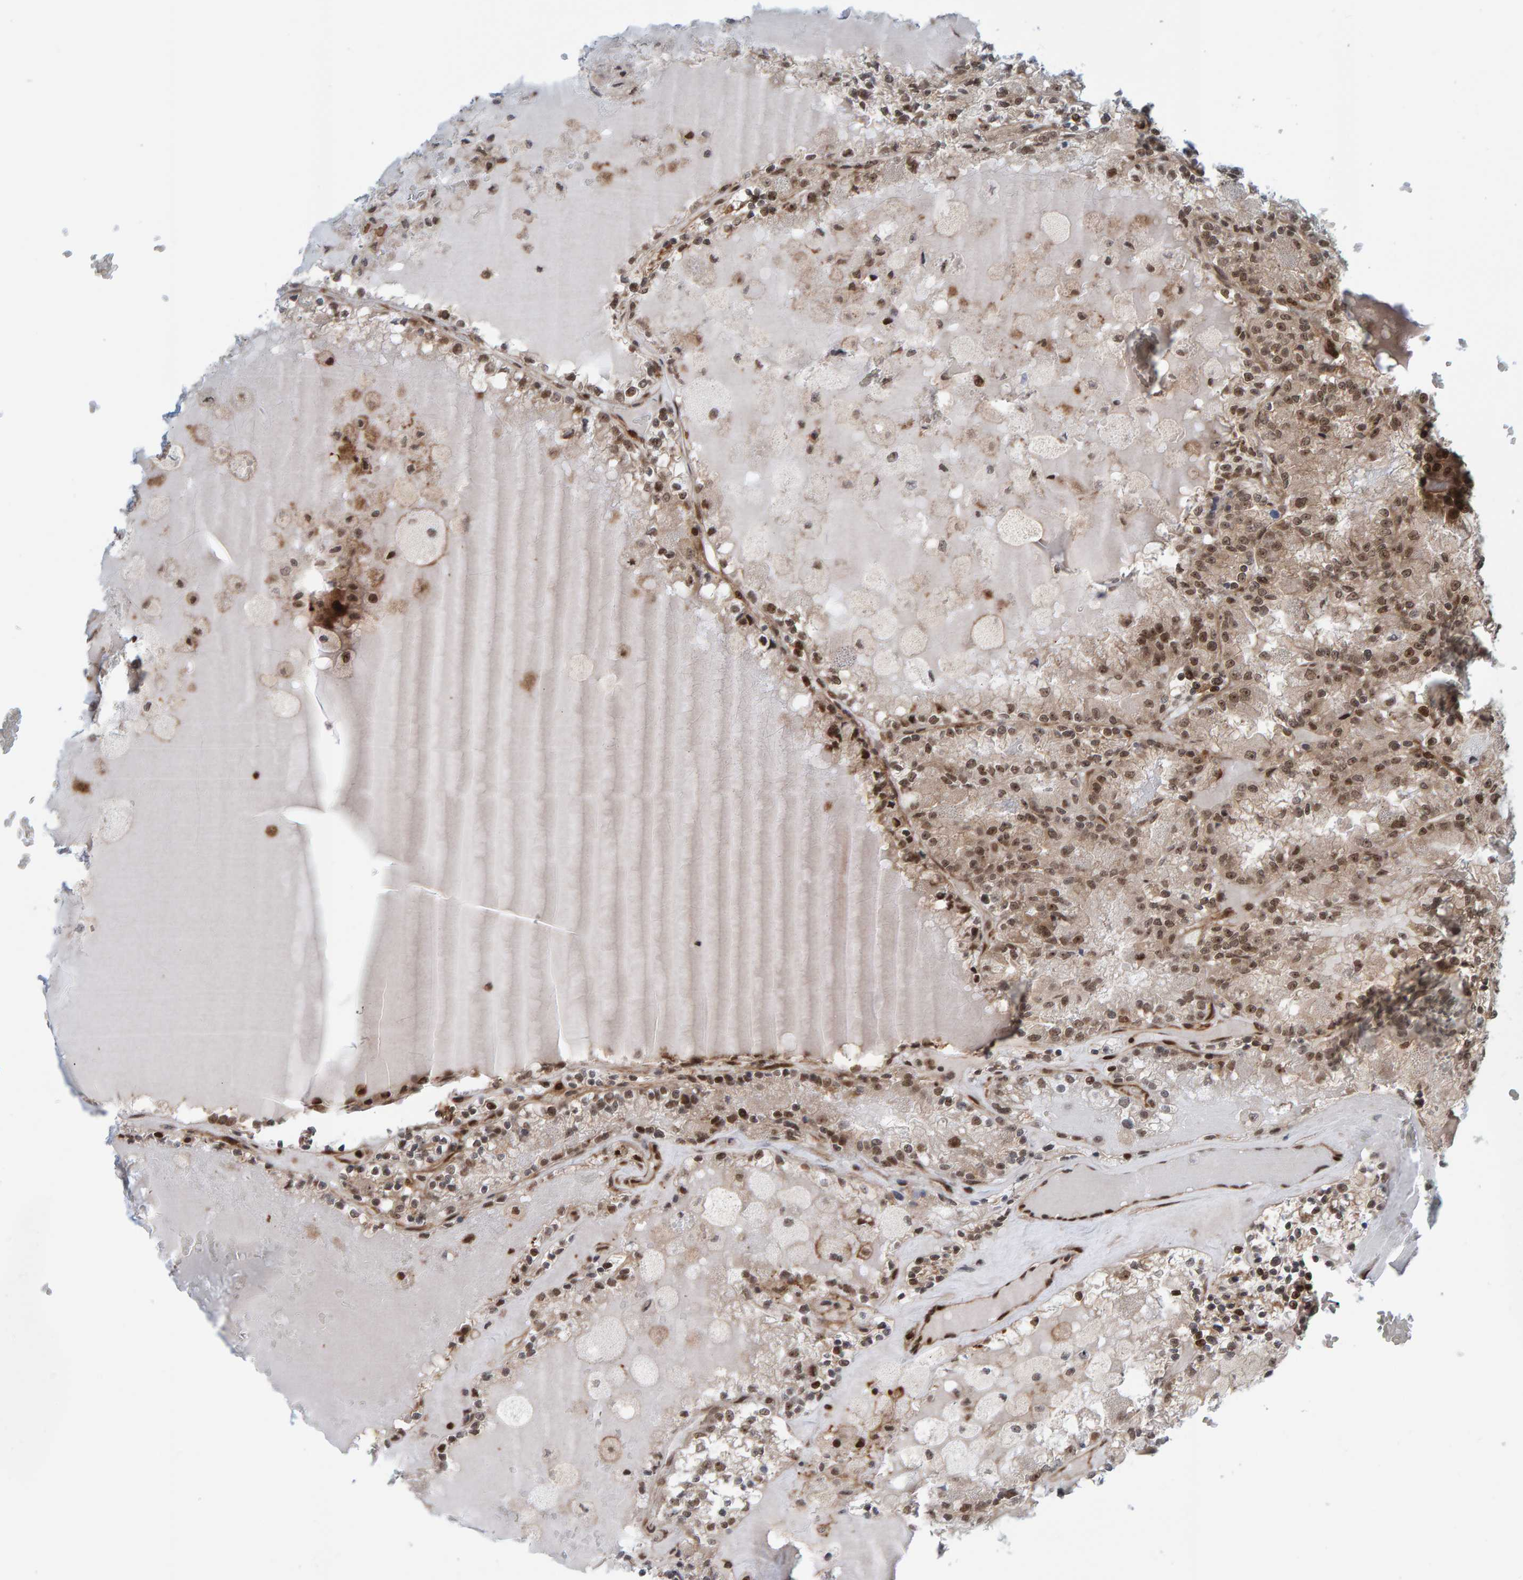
{"staining": {"intensity": "moderate", "quantity": ">75%", "location": "cytoplasmic/membranous,nuclear"}, "tissue": "renal cancer", "cell_type": "Tumor cells", "image_type": "cancer", "snomed": [{"axis": "morphology", "description": "Adenocarcinoma, NOS"}, {"axis": "topography", "description": "Kidney"}], "caption": "Moderate cytoplasmic/membranous and nuclear positivity is appreciated in approximately >75% of tumor cells in renal cancer.", "gene": "ZNF366", "patient": {"sex": "female", "age": 56}}